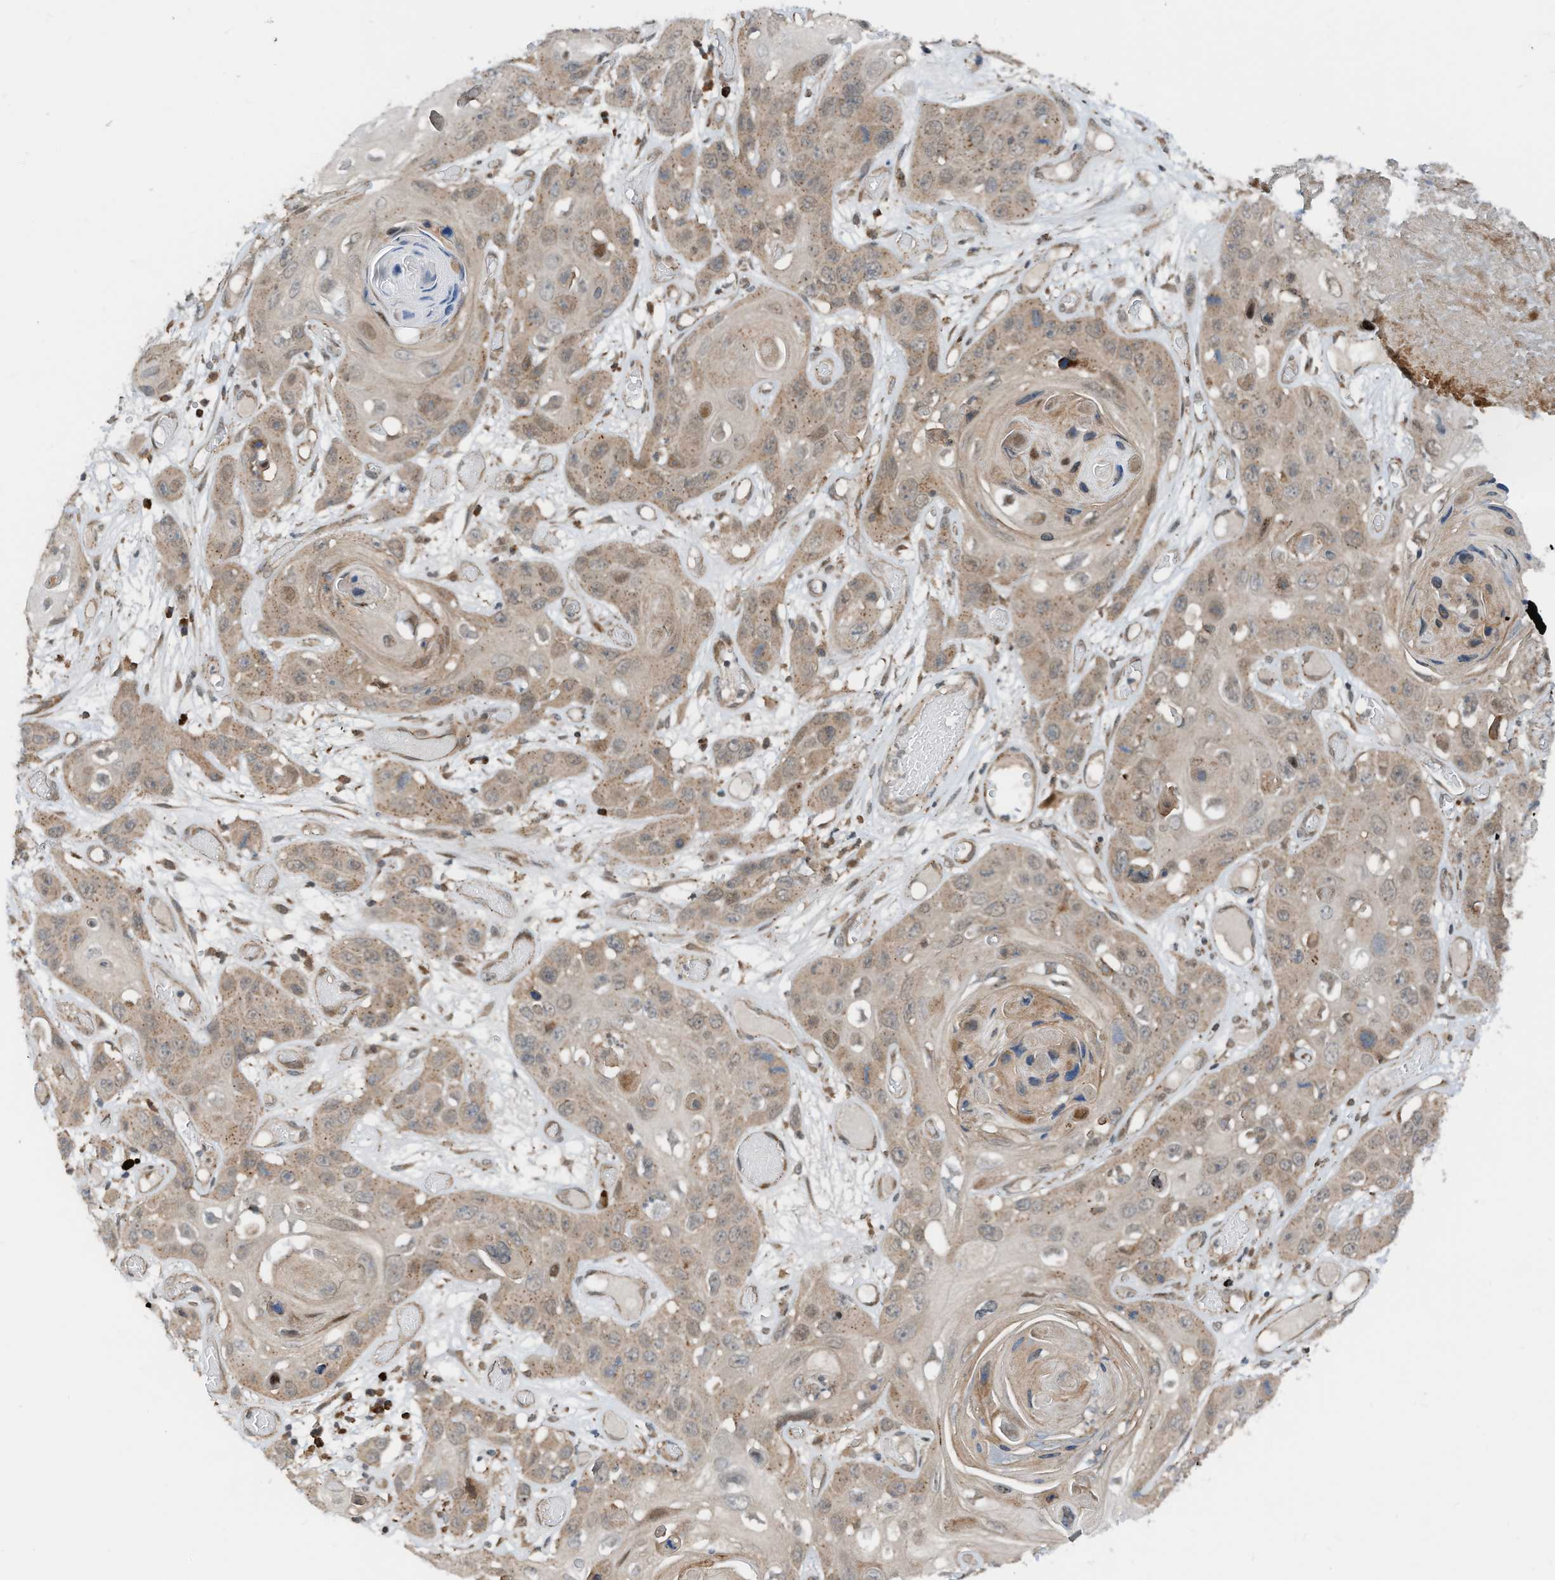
{"staining": {"intensity": "weak", "quantity": ">75%", "location": "cytoplasmic/membranous"}, "tissue": "skin cancer", "cell_type": "Tumor cells", "image_type": "cancer", "snomed": [{"axis": "morphology", "description": "Squamous cell carcinoma, NOS"}, {"axis": "topography", "description": "Skin"}], "caption": "Skin cancer was stained to show a protein in brown. There is low levels of weak cytoplasmic/membranous positivity in approximately >75% of tumor cells.", "gene": "RMND1", "patient": {"sex": "male", "age": 55}}